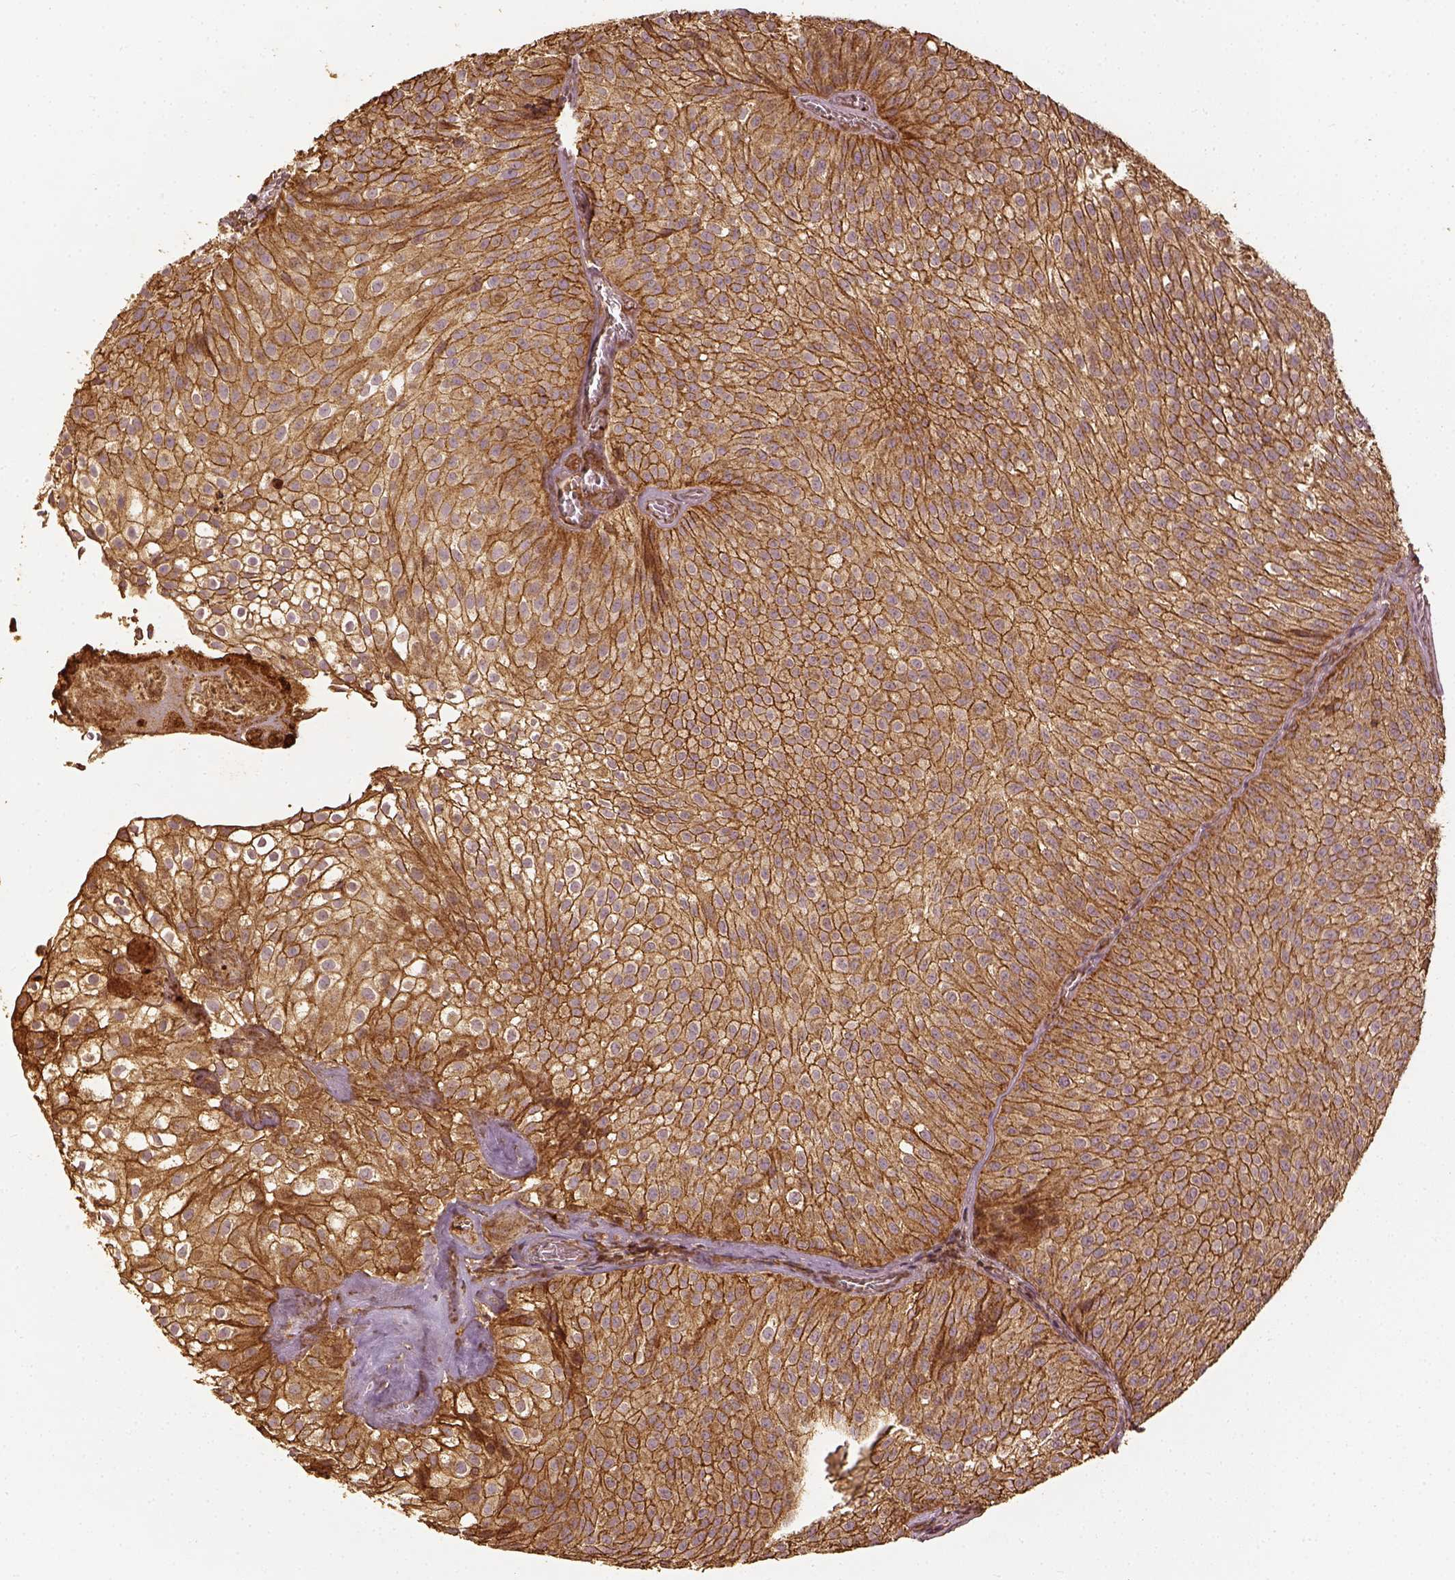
{"staining": {"intensity": "moderate", "quantity": ">75%", "location": "cytoplasmic/membranous"}, "tissue": "urothelial cancer", "cell_type": "Tumor cells", "image_type": "cancer", "snomed": [{"axis": "morphology", "description": "Urothelial carcinoma, Low grade"}, {"axis": "topography", "description": "Urinary bladder"}], "caption": "The micrograph shows immunohistochemical staining of urothelial carcinoma (low-grade). There is moderate cytoplasmic/membranous expression is identified in about >75% of tumor cells. The staining was performed using DAB (3,3'-diaminobenzidine), with brown indicating positive protein expression. Nuclei are stained blue with hematoxylin.", "gene": "VEGFA", "patient": {"sex": "male", "age": 70}}